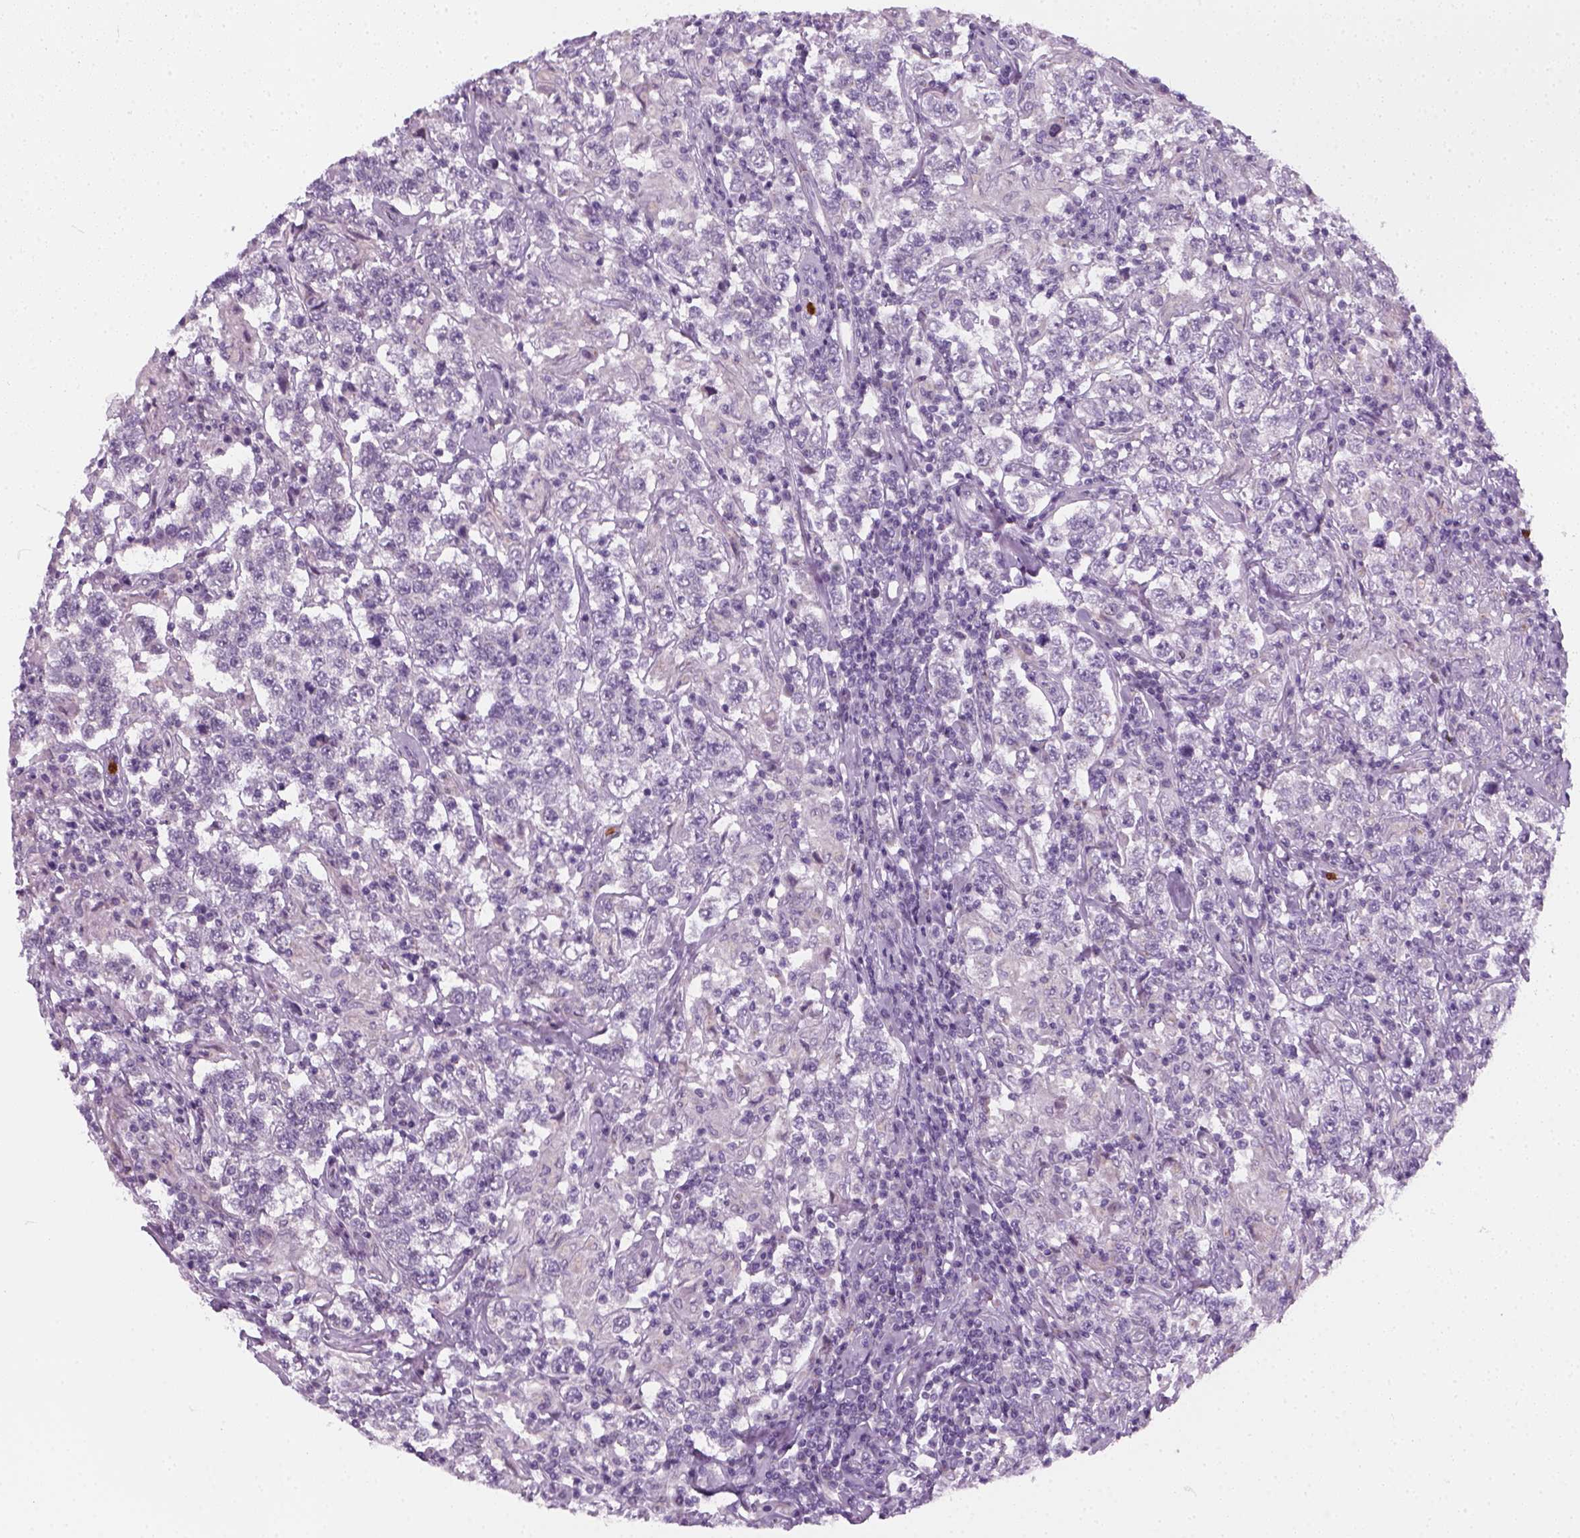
{"staining": {"intensity": "negative", "quantity": "none", "location": "none"}, "tissue": "testis cancer", "cell_type": "Tumor cells", "image_type": "cancer", "snomed": [{"axis": "morphology", "description": "Seminoma, NOS"}, {"axis": "morphology", "description": "Carcinoma, Embryonal, NOS"}, {"axis": "topography", "description": "Testis"}], "caption": "IHC image of human testis cancer stained for a protein (brown), which shows no positivity in tumor cells.", "gene": "IL4", "patient": {"sex": "male", "age": 41}}